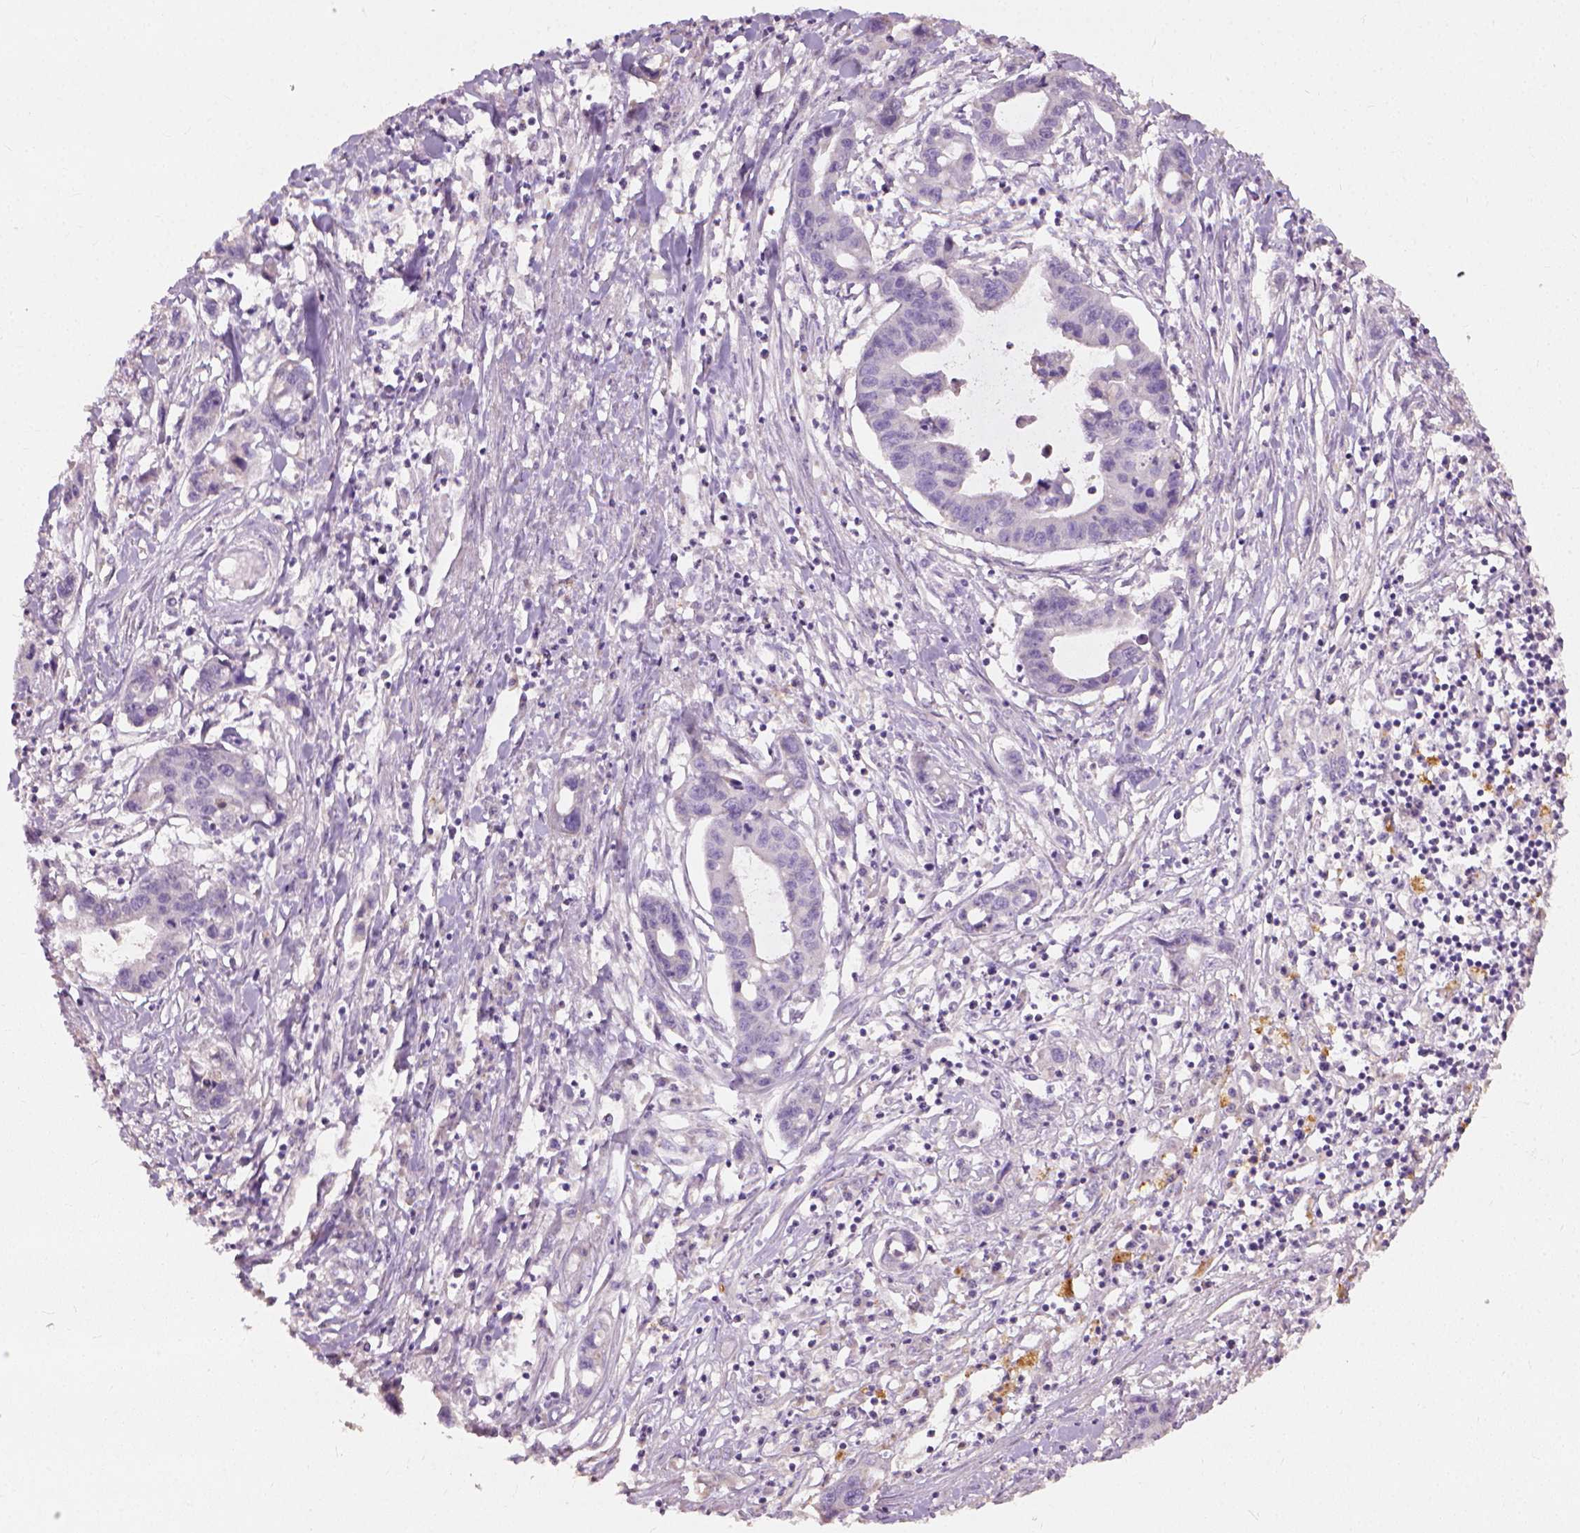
{"staining": {"intensity": "negative", "quantity": "none", "location": "none"}, "tissue": "liver cancer", "cell_type": "Tumor cells", "image_type": "cancer", "snomed": [{"axis": "morphology", "description": "Cholangiocarcinoma"}, {"axis": "topography", "description": "Liver"}], "caption": "DAB immunohistochemical staining of liver cancer (cholangiocarcinoma) reveals no significant positivity in tumor cells. The staining was performed using DAB to visualize the protein expression in brown, while the nuclei were stained in blue with hematoxylin (Magnification: 20x).", "gene": "DHCR24", "patient": {"sex": "male", "age": 58}}